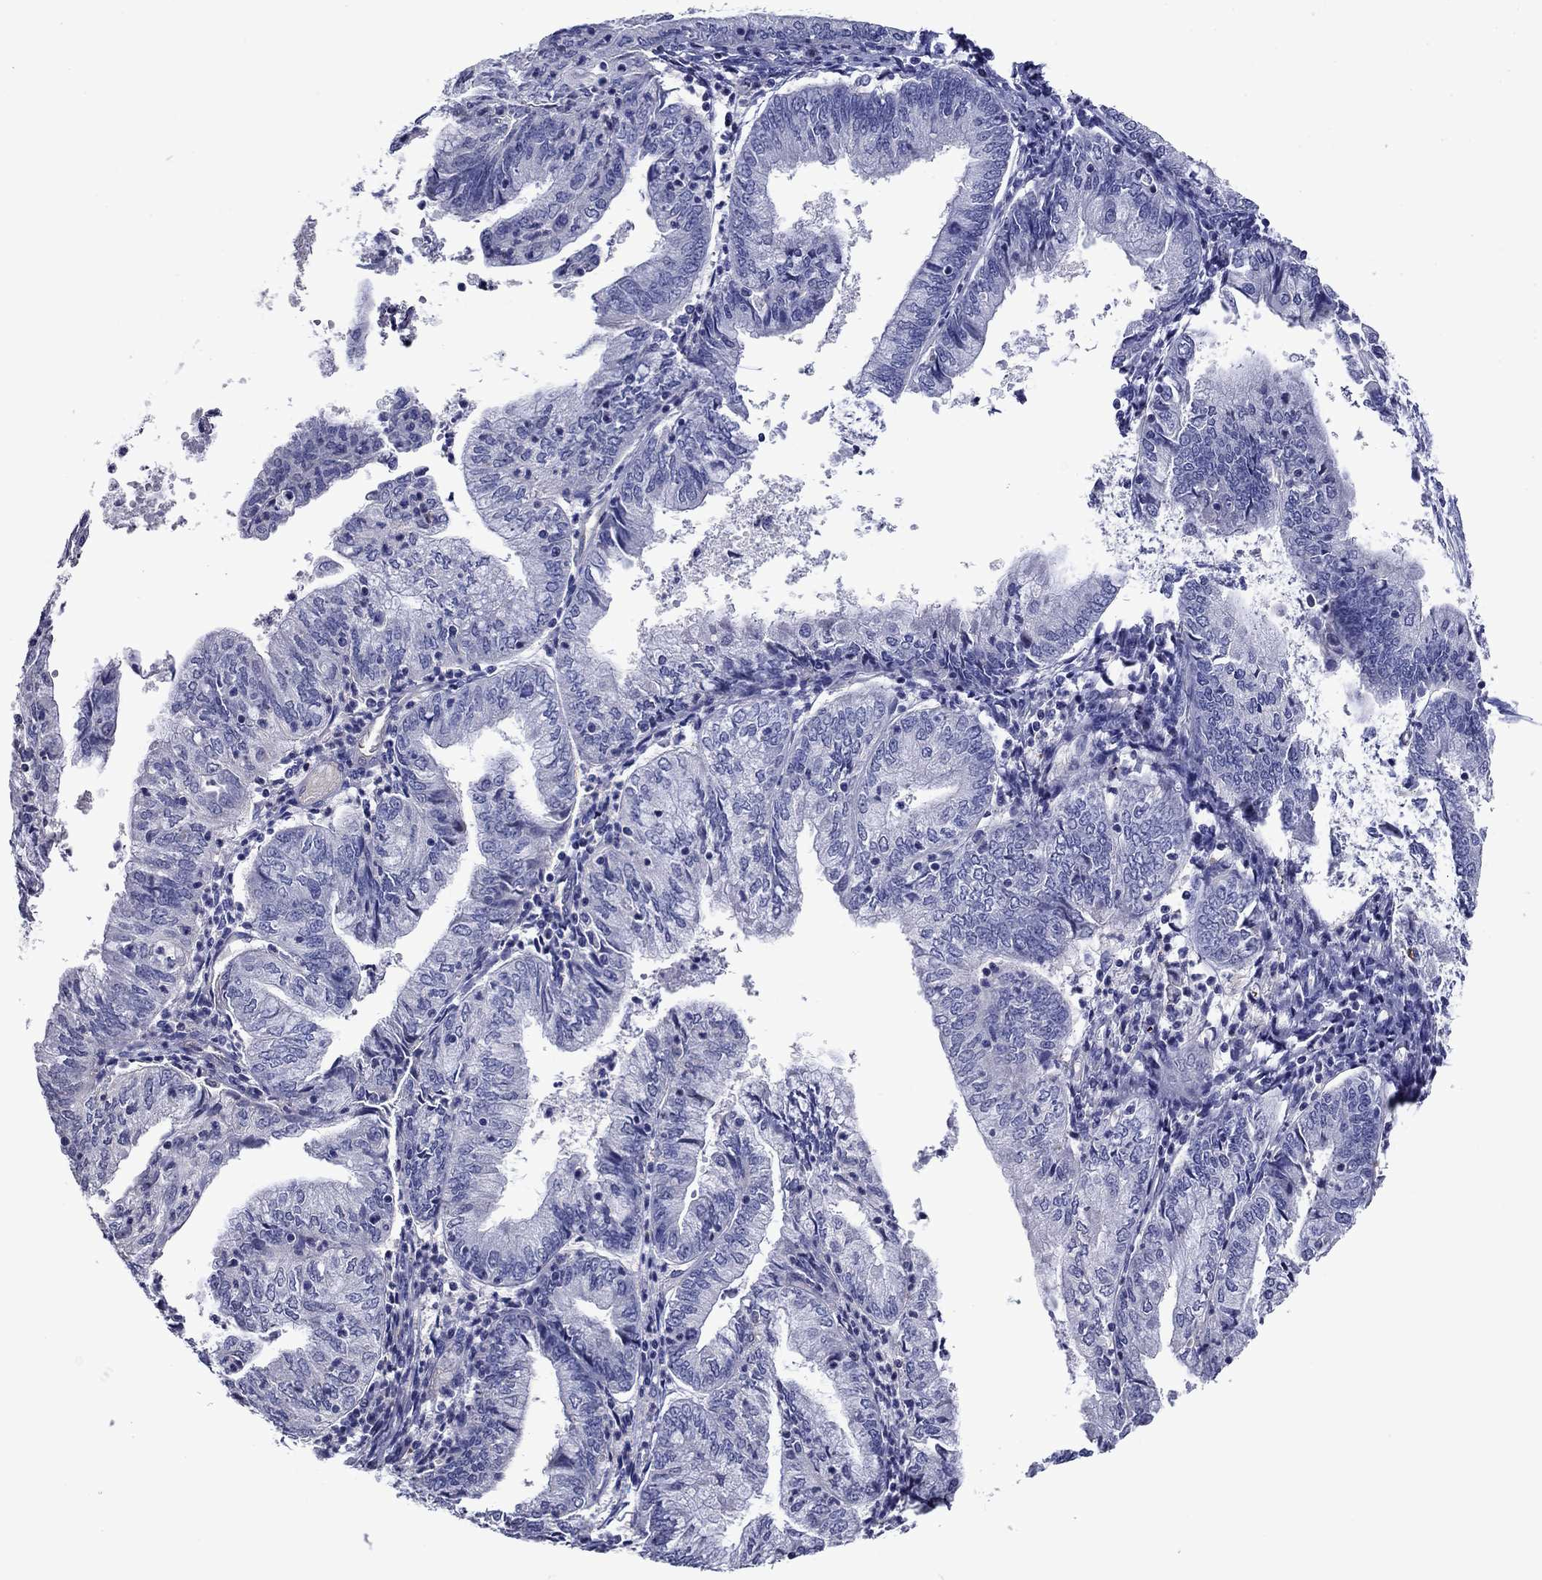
{"staining": {"intensity": "negative", "quantity": "none", "location": "none"}, "tissue": "endometrial cancer", "cell_type": "Tumor cells", "image_type": "cancer", "snomed": [{"axis": "morphology", "description": "Adenocarcinoma, NOS"}, {"axis": "topography", "description": "Endometrium"}], "caption": "This is an immunohistochemistry (IHC) photomicrograph of endometrial cancer. There is no expression in tumor cells.", "gene": "CNDP1", "patient": {"sex": "female", "age": 55}}